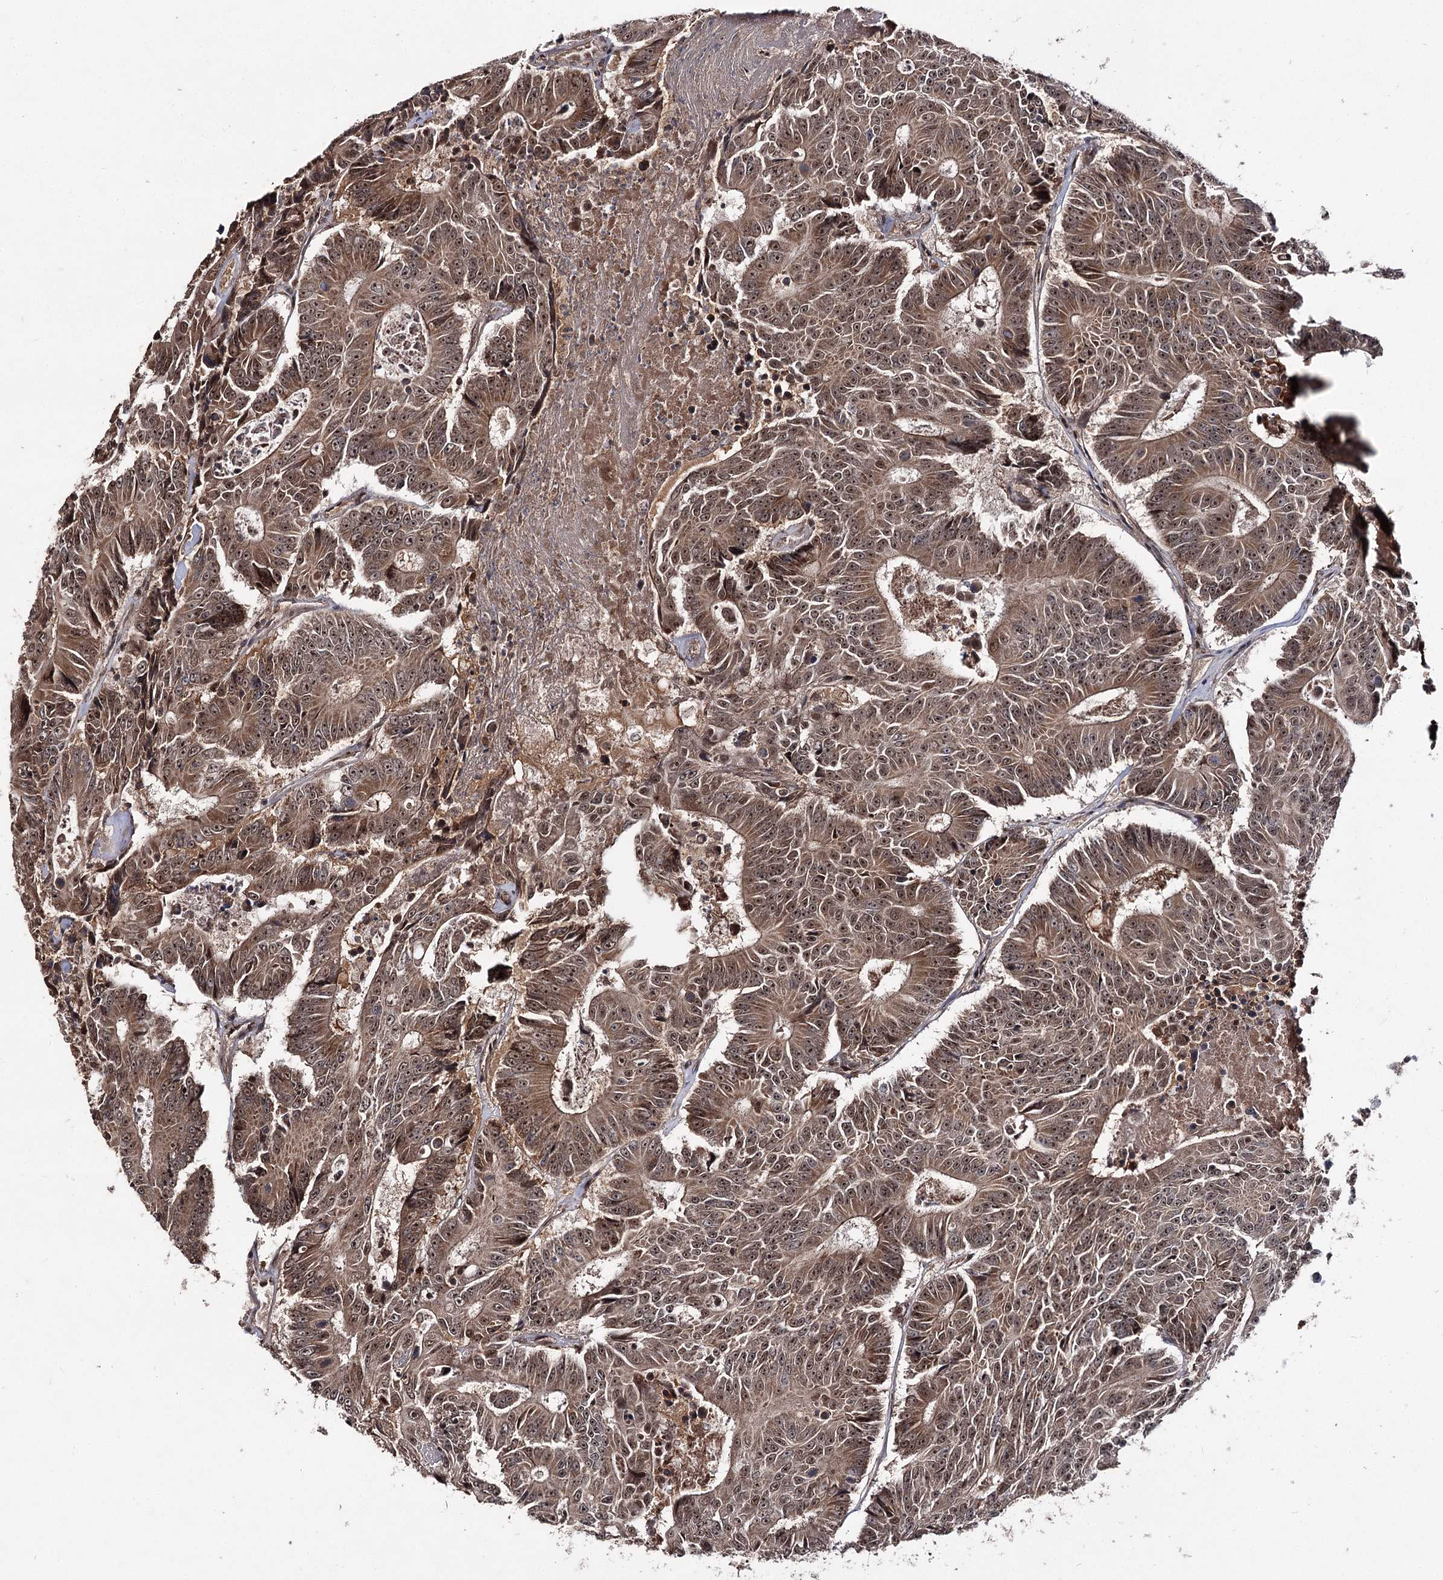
{"staining": {"intensity": "moderate", "quantity": ">75%", "location": "cytoplasmic/membranous,nuclear"}, "tissue": "colorectal cancer", "cell_type": "Tumor cells", "image_type": "cancer", "snomed": [{"axis": "morphology", "description": "Adenocarcinoma, NOS"}, {"axis": "topography", "description": "Colon"}], "caption": "Tumor cells demonstrate moderate cytoplasmic/membranous and nuclear staining in about >75% of cells in colorectal cancer.", "gene": "FAM53B", "patient": {"sex": "male", "age": 83}}